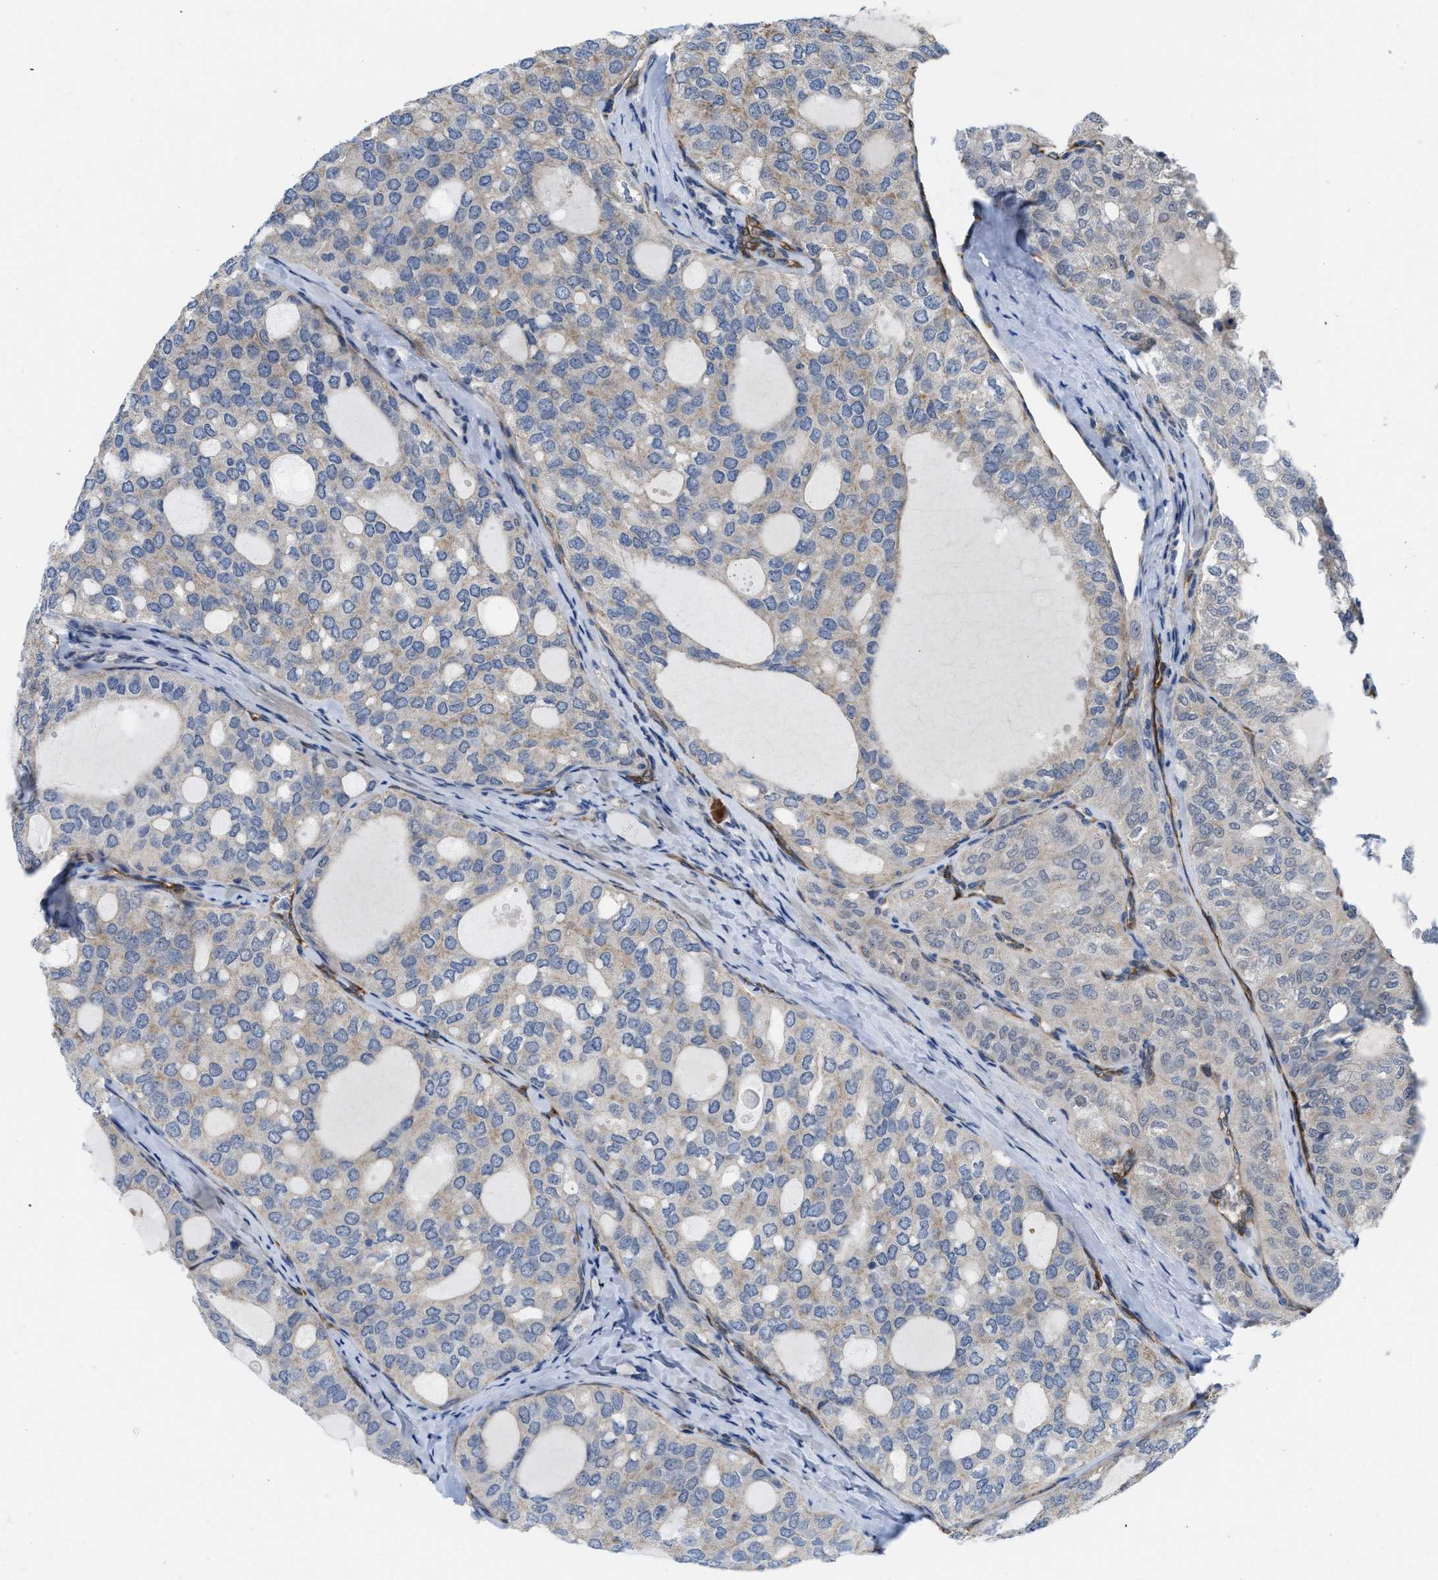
{"staining": {"intensity": "weak", "quantity": "<25%", "location": "cytoplasmic/membranous"}, "tissue": "thyroid cancer", "cell_type": "Tumor cells", "image_type": "cancer", "snomed": [{"axis": "morphology", "description": "Follicular adenoma carcinoma, NOS"}, {"axis": "topography", "description": "Thyroid gland"}], "caption": "Immunohistochemical staining of thyroid follicular adenoma carcinoma exhibits no significant staining in tumor cells.", "gene": "EOGT", "patient": {"sex": "male", "age": 75}}